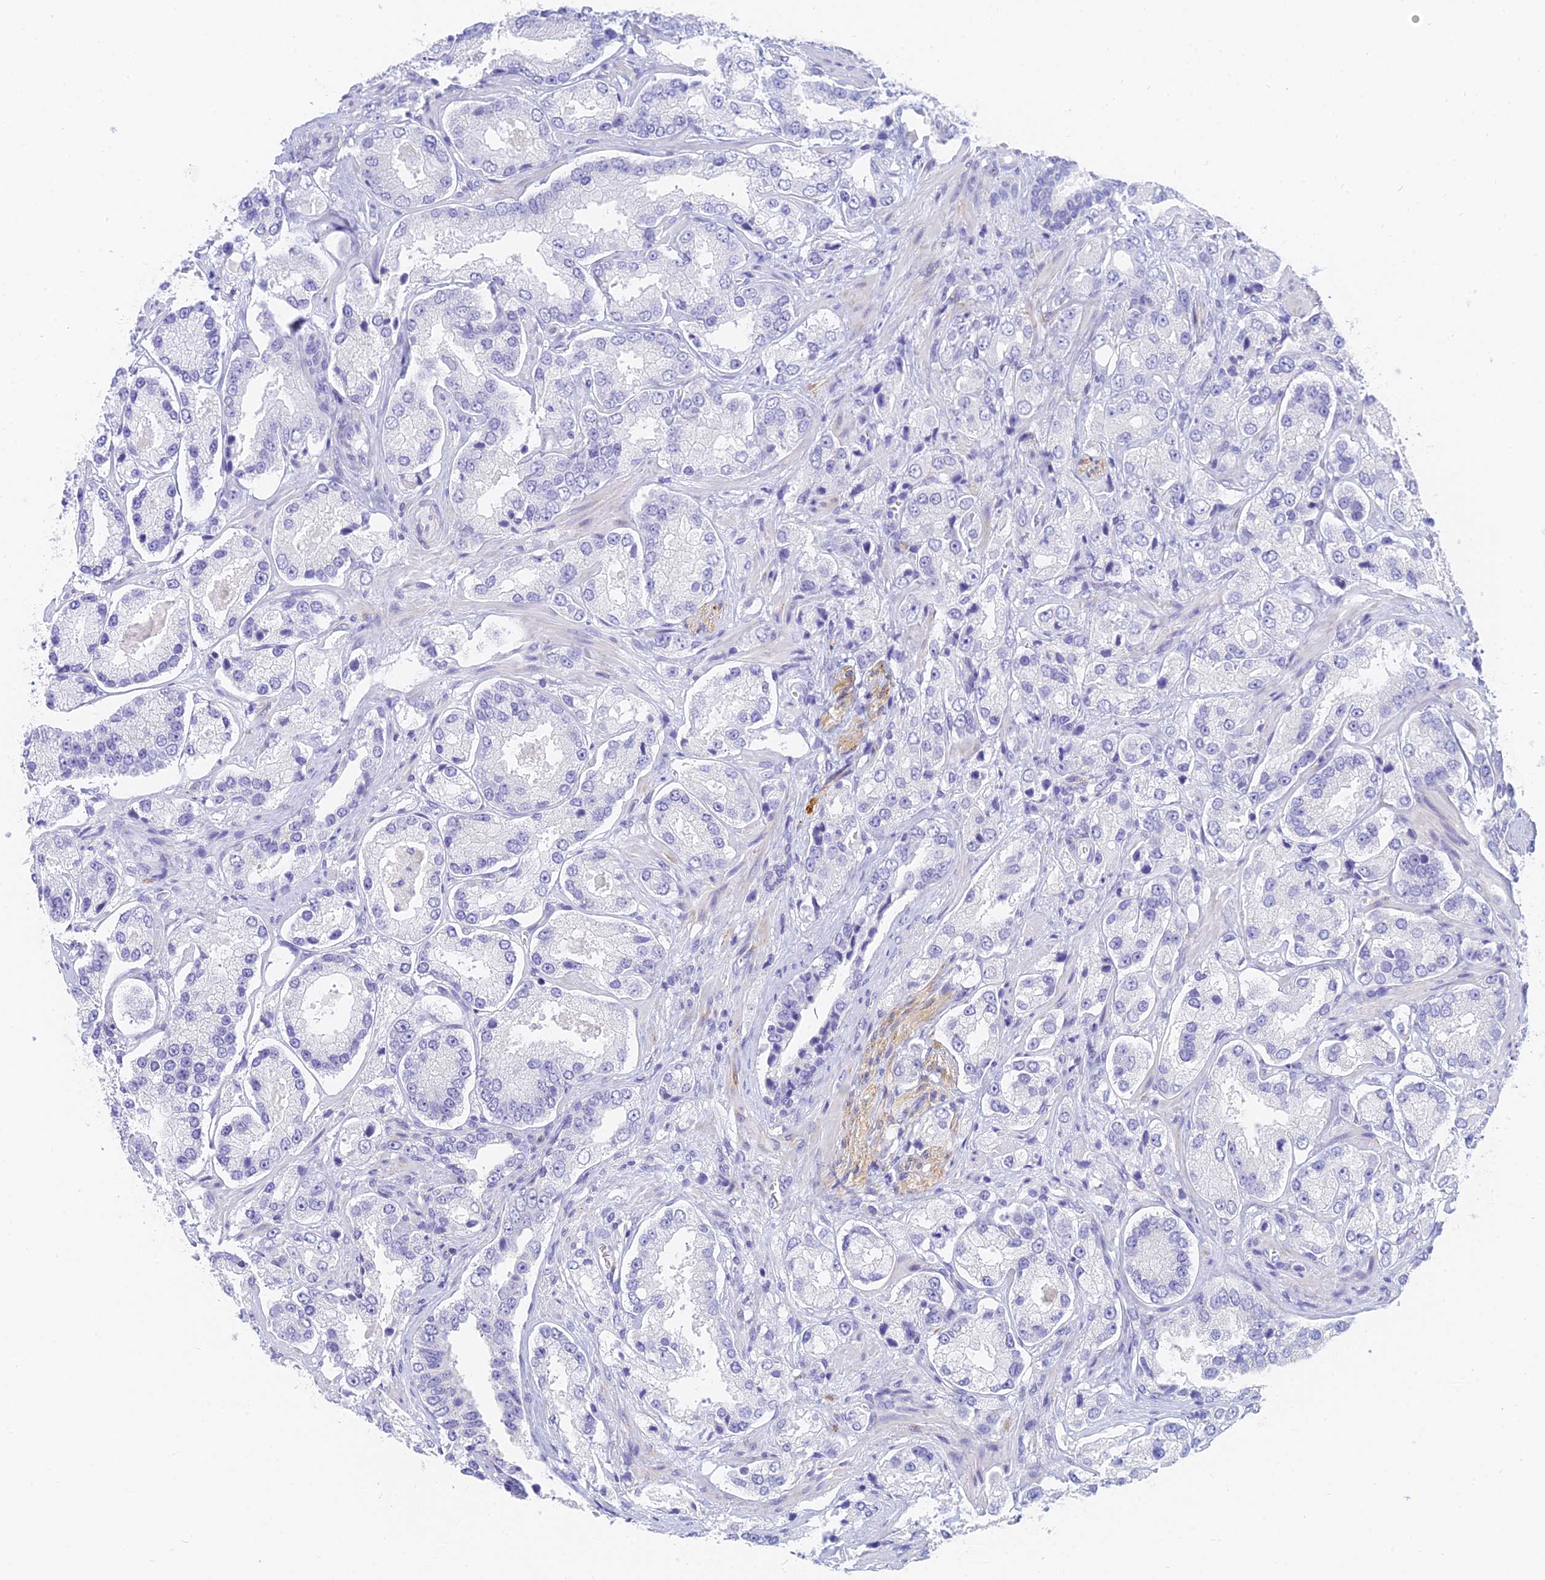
{"staining": {"intensity": "negative", "quantity": "none", "location": "none"}, "tissue": "prostate cancer", "cell_type": "Tumor cells", "image_type": "cancer", "snomed": [{"axis": "morphology", "description": "Adenocarcinoma, High grade"}, {"axis": "topography", "description": "Prostate"}], "caption": "There is no significant staining in tumor cells of prostate cancer.", "gene": "SLC36A2", "patient": {"sex": "male", "age": 64}}